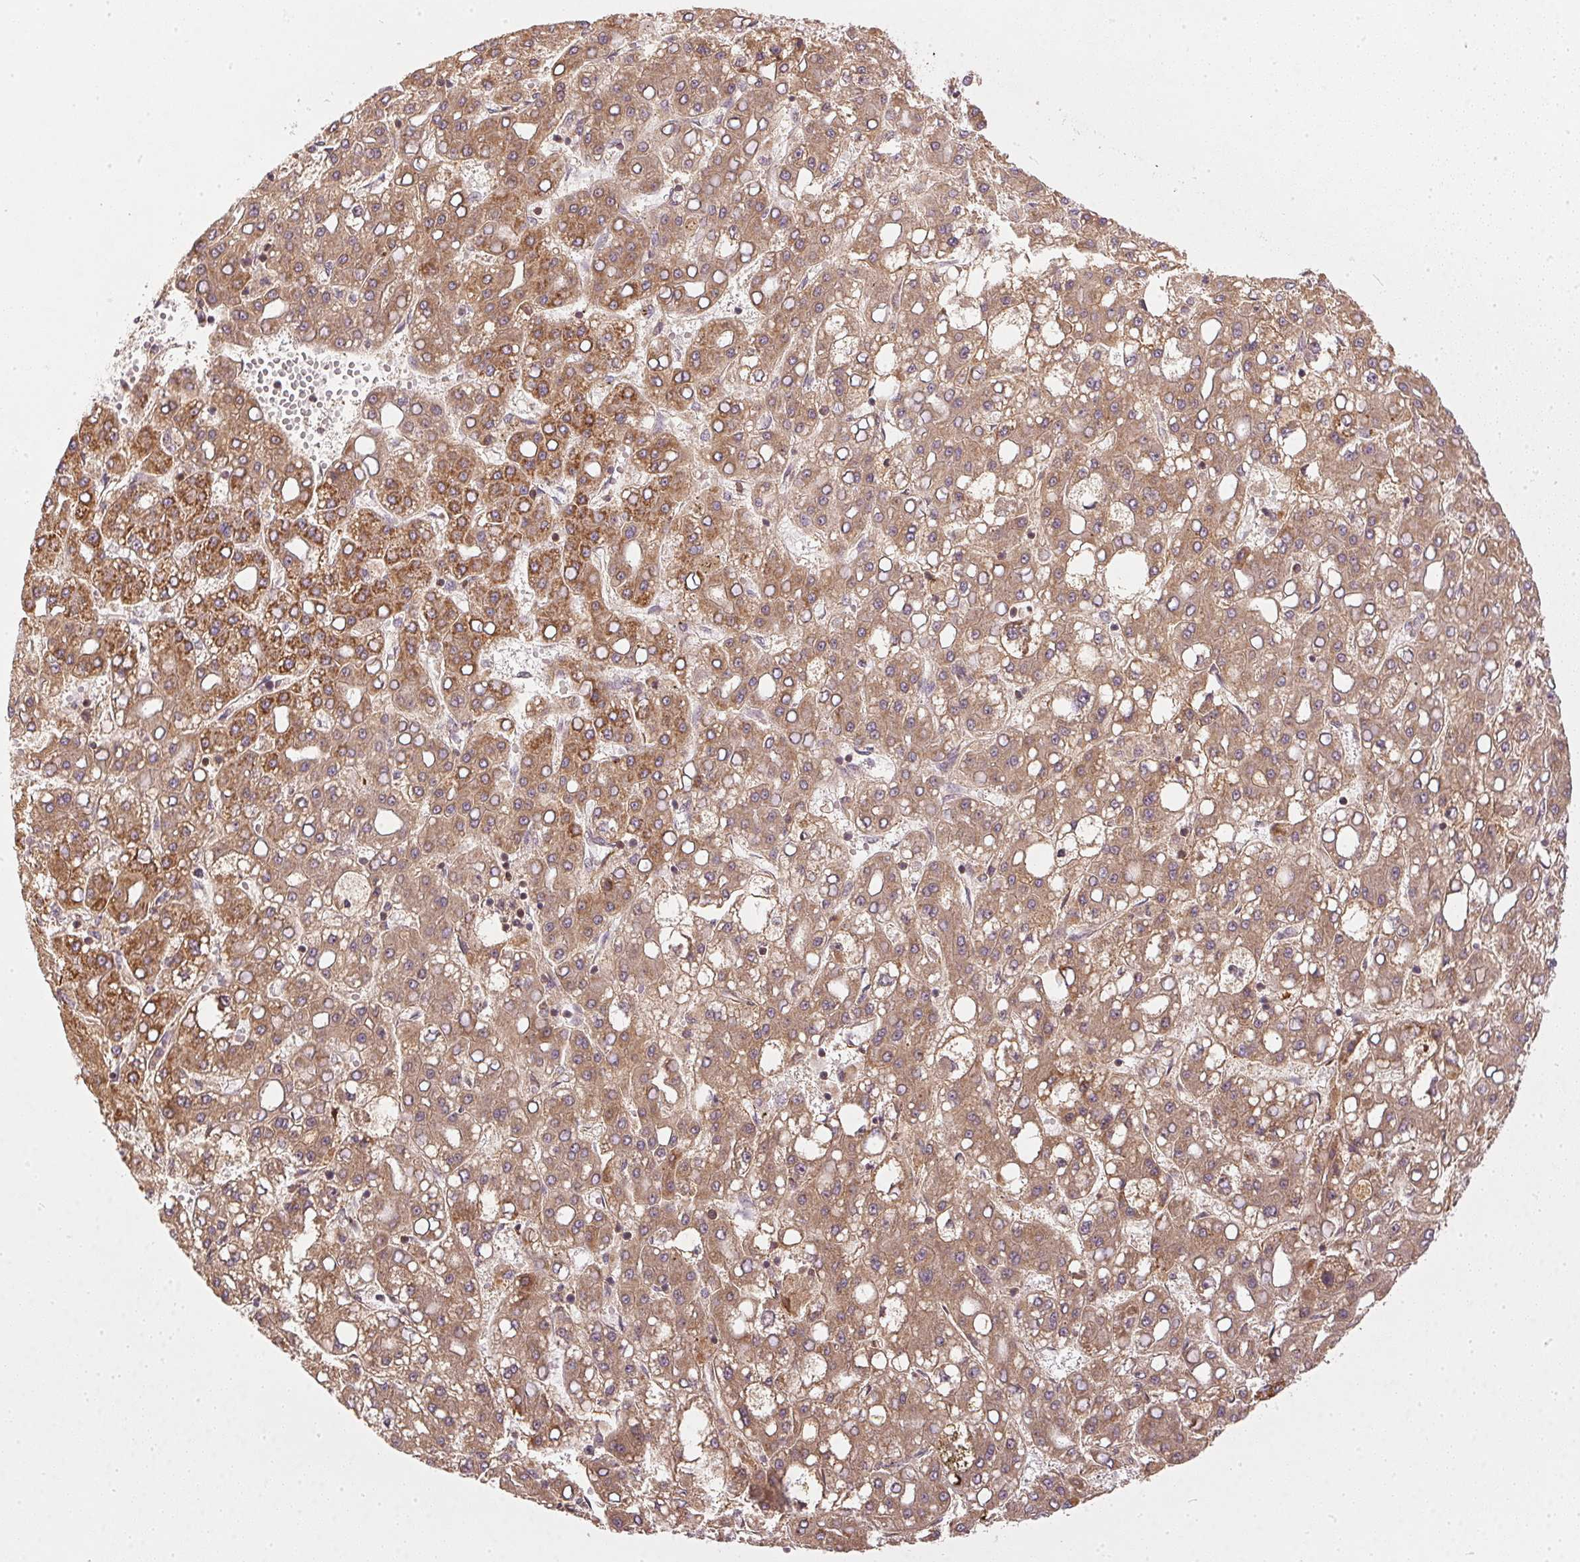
{"staining": {"intensity": "moderate", "quantity": ">75%", "location": "cytoplasmic/membranous"}, "tissue": "liver cancer", "cell_type": "Tumor cells", "image_type": "cancer", "snomed": [{"axis": "morphology", "description": "Carcinoma, Hepatocellular, NOS"}, {"axis": "topography", "description": "Liver"}], "caption": "DAB immunohistochemical staining of human hepatocellular carcinoma (liver) shows moderate cytoplasmic/membranous protein staining in approximately >75% of tumor cells. (brown staining indicates protein expression, while blue staining denotes nuclei).", "gene": "NADK2", "patient": {"sex": "male", "age": 65}}